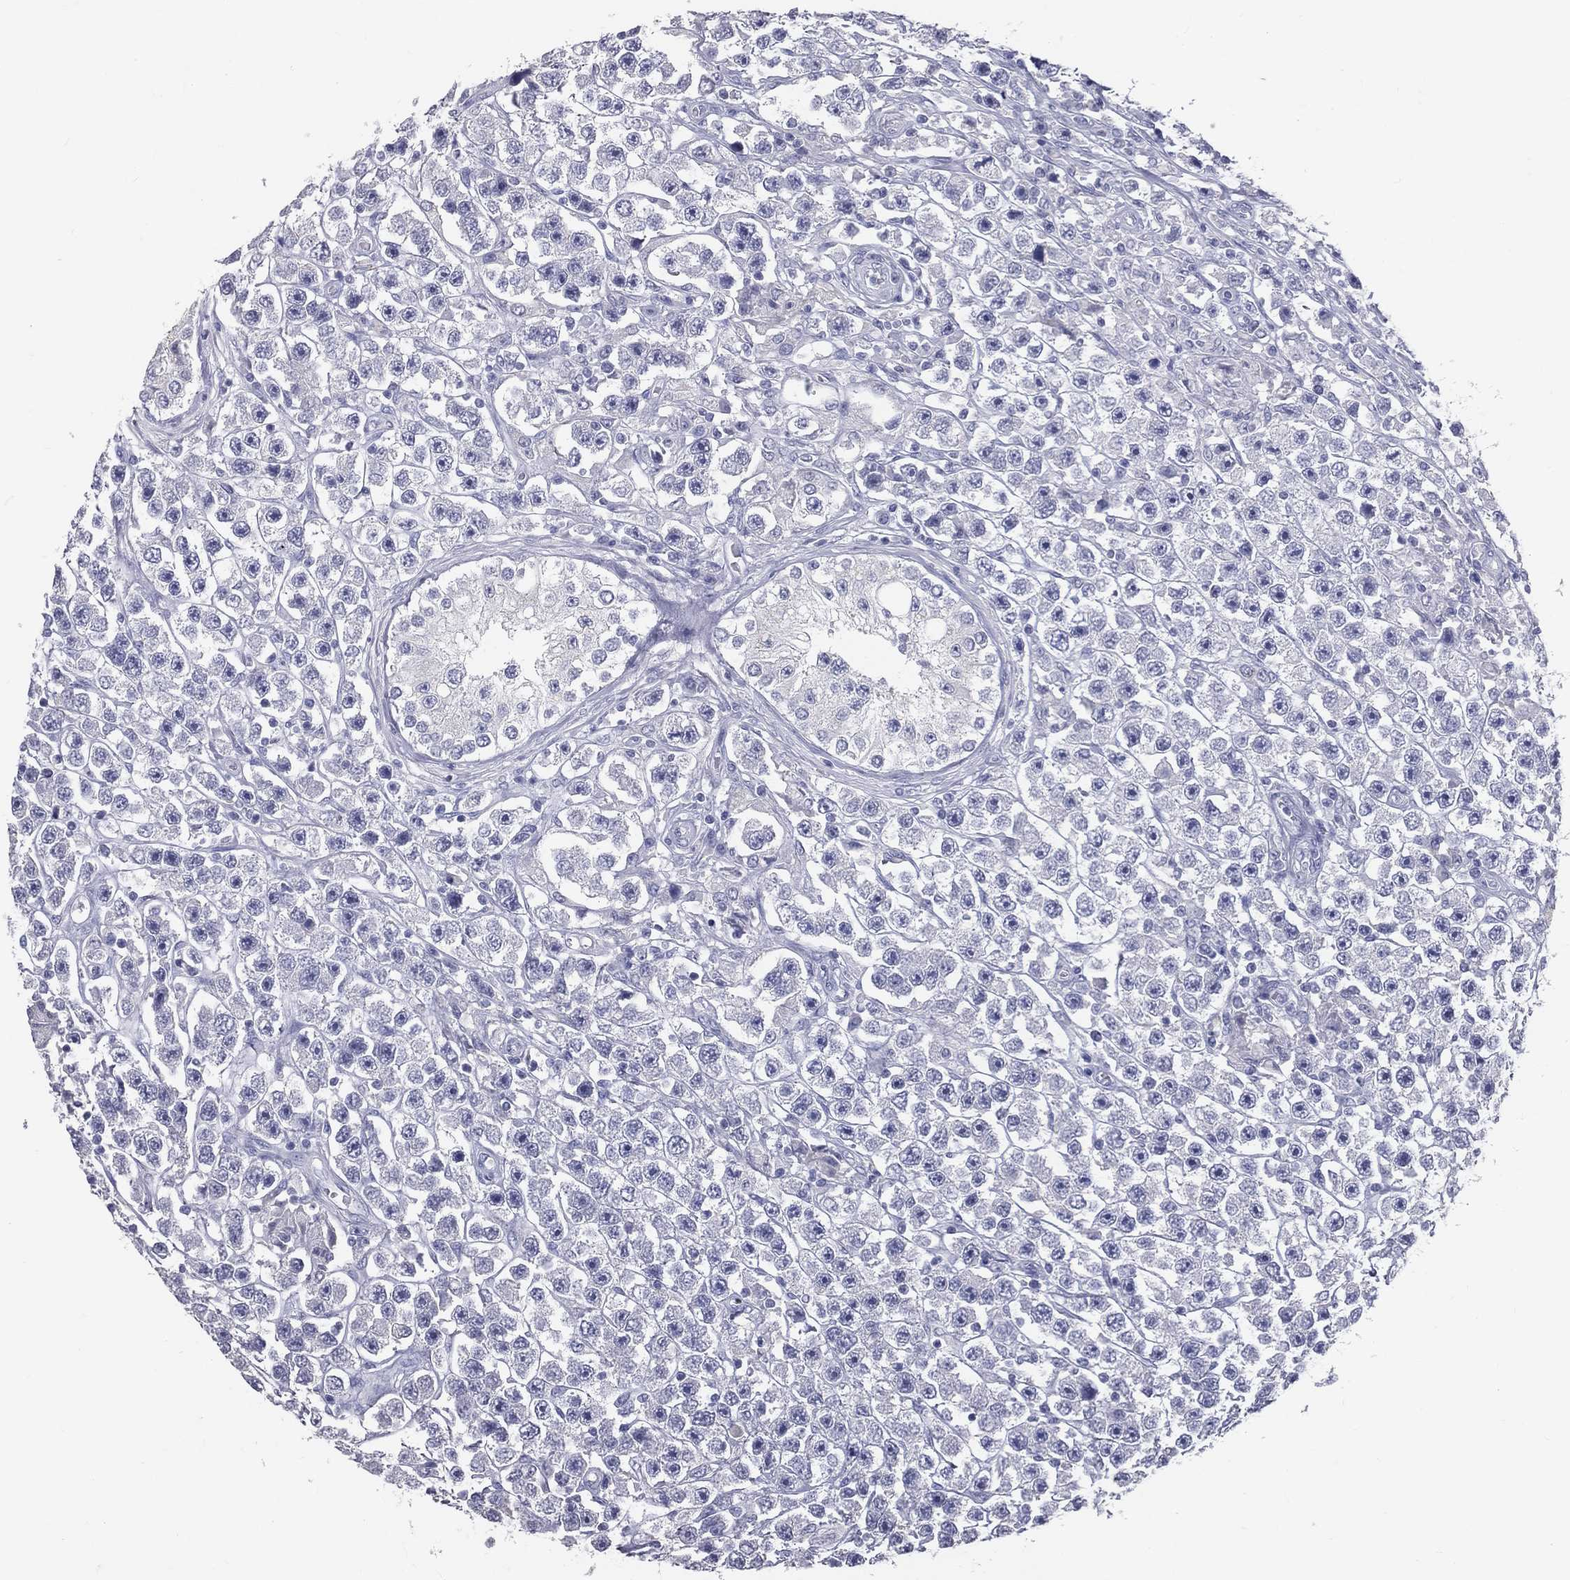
{"staining": {"intensity": "negative", "quantity": "none", "location": "none"}, "tissue": "testis cancer", "cell_type": "Tumor cells", "image_type": "cancer", "snomed": [{"axis": "morphology", "description": "Seminoma, NOS"}, {"axis": "topography", "description": "Testis"}], "caption": "High power microscopy photomicrograph of an IHC micrograph of testis cancer, revealing no significant expression in tumor cells. (DAB (3,3'-diaminobenzidine) IHC visualized using brightfield microscopy, high magnification).", "gene": "TFPI2", "patient": {"sex": "male", "age": 45}}